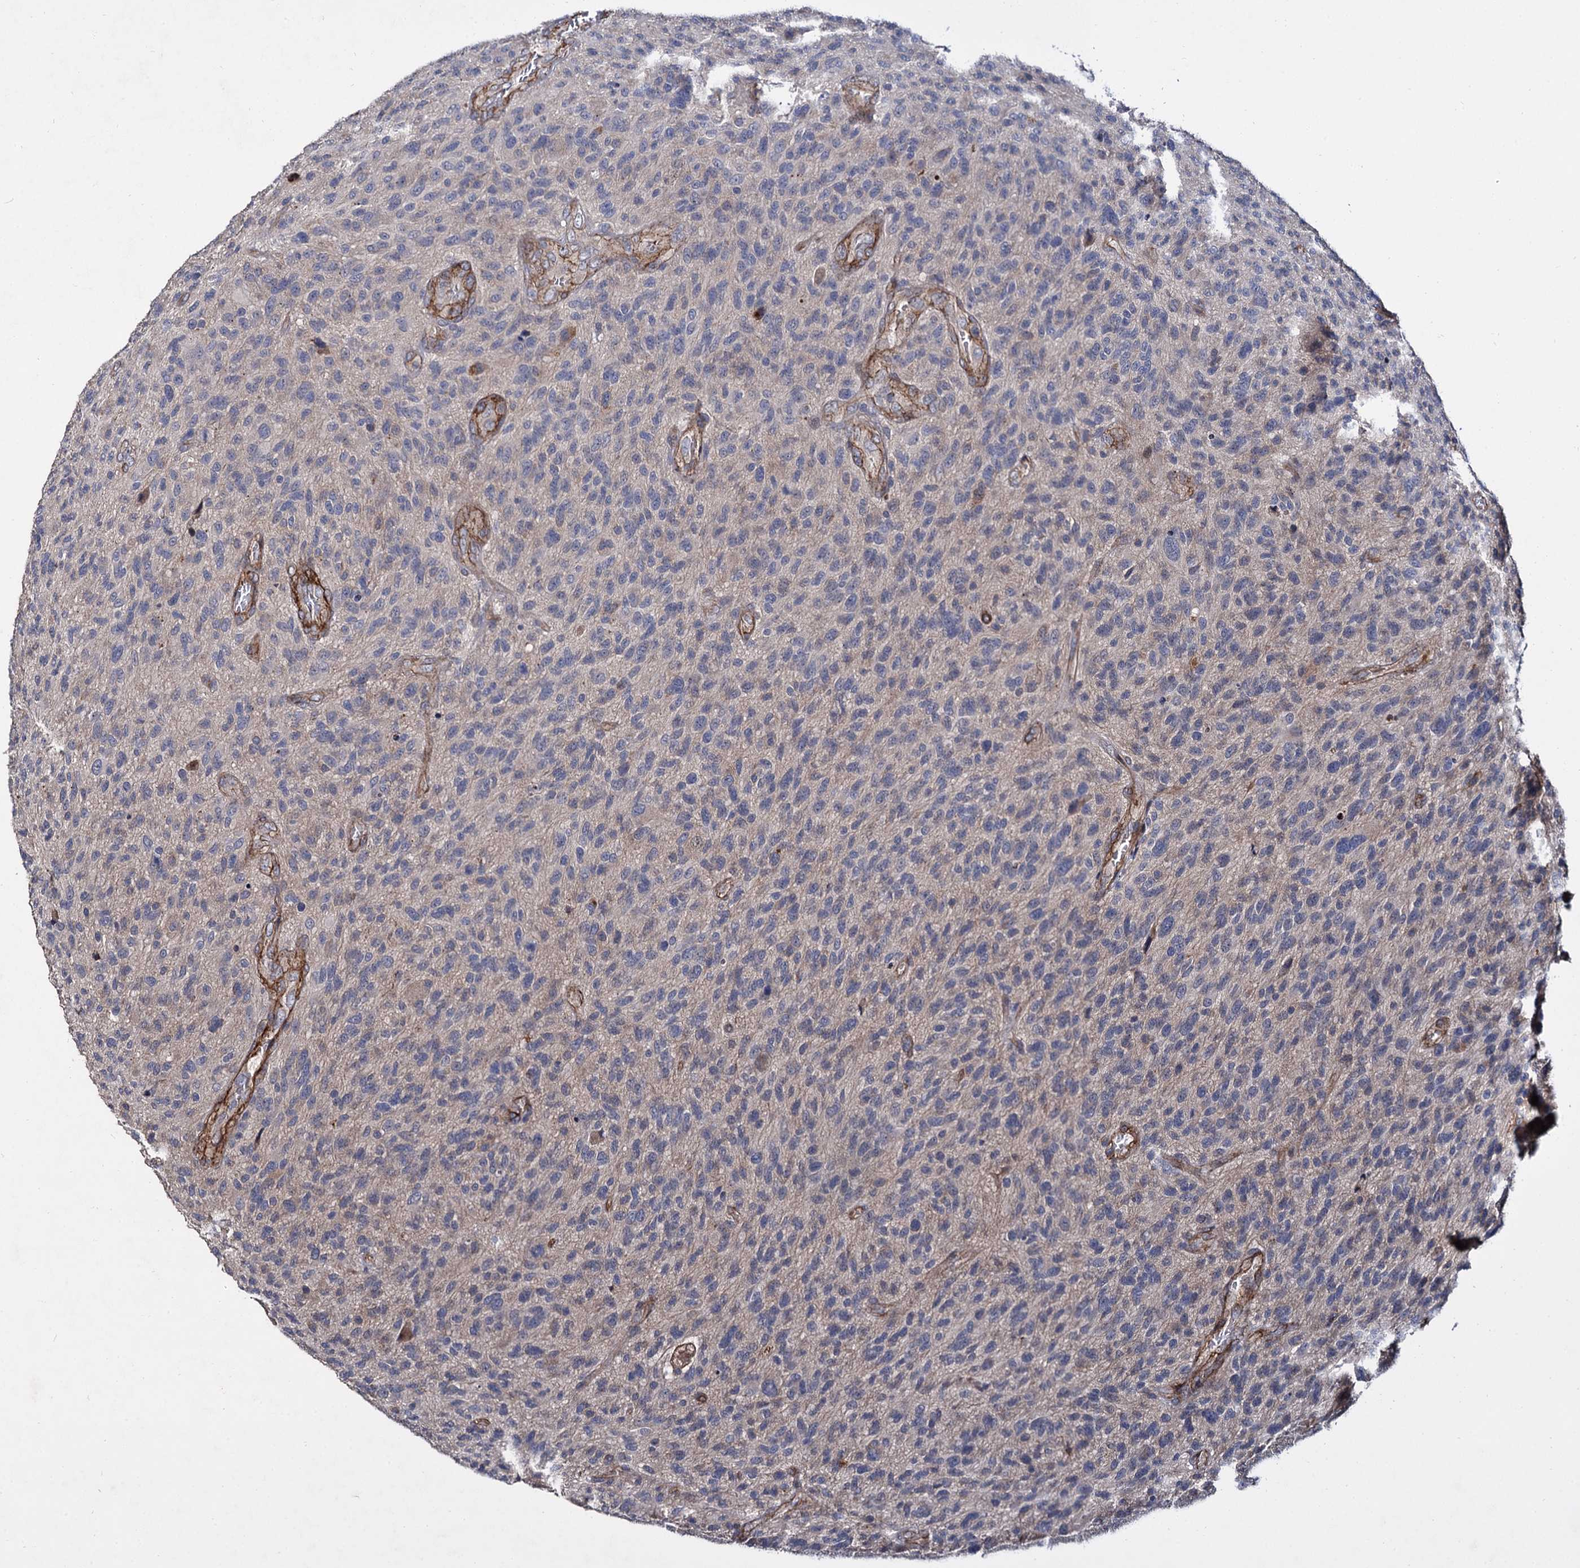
{"staining": {"intensity": "negative", "quantity": "none", "location": "none"}, "tissue": "glioma", "cell_type": "Tumor cells", "image_type": "cancer", "snomed": [{"axis": "morphology", "description": "Glioma, malignant, High grade"}, {"axis": "topography", "description": "Brain"}], "caption": "Immunohistochemical staining of human malignant high-grade glioma reveals no significant staining in tumor cells.", "gene": "ISM2", "patient": {"sex": "male", "age": 47}}